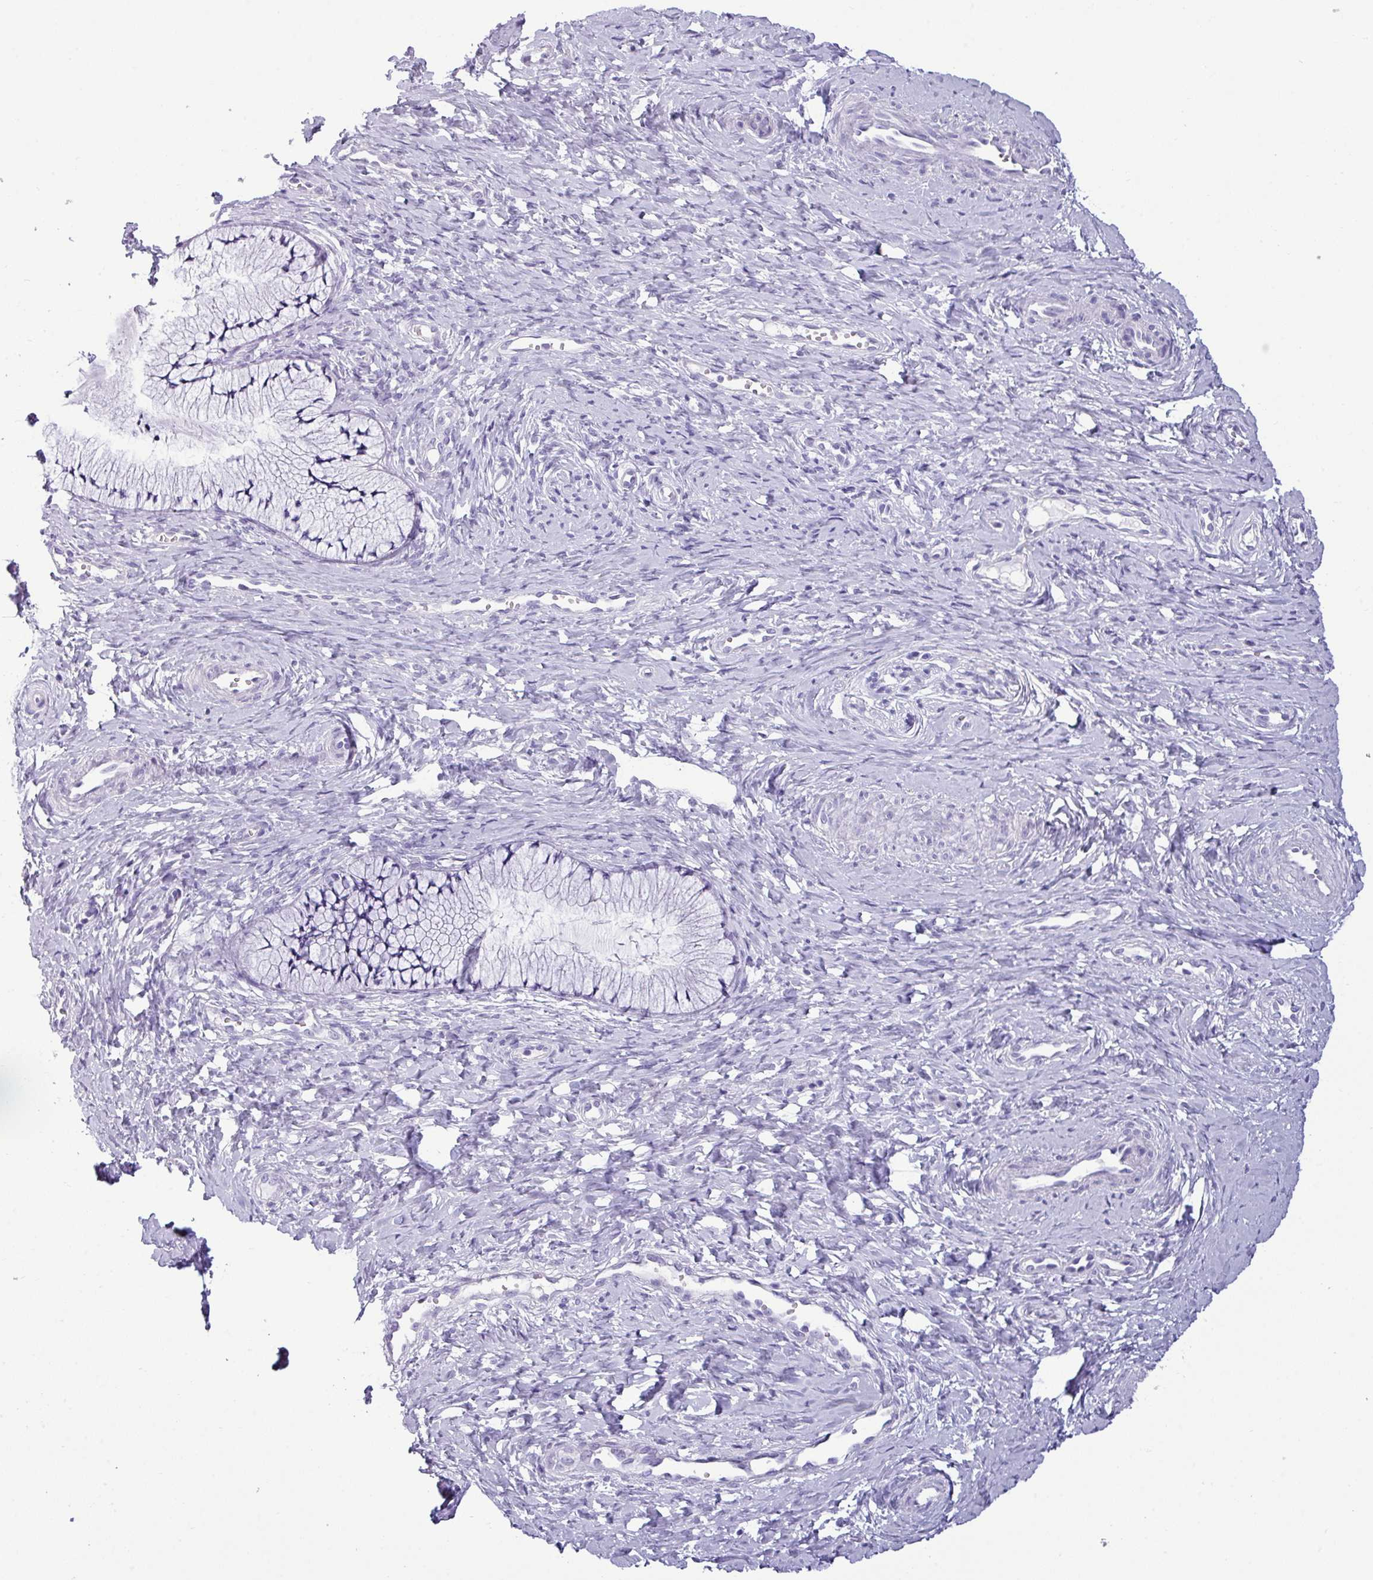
{"staining": {"intensity": "negative", "quantity": "none", "location": "none"}, "tissue": "cervix", "cell_type": "Glandular cells", "image_type": "normal", "snomed": [{"axis": "morphology", "description": "Normal tissue, NOS"}, {"axis": "topography", "description": "Cervix"}], "caption": "An immunohistochemistry (IHC) photomicrograph of unremarkable cervix is shown. There is no staining in glandular cells of cervix.", "gene": "VCX2", "patient": {"sex": "female", "age": 36}}